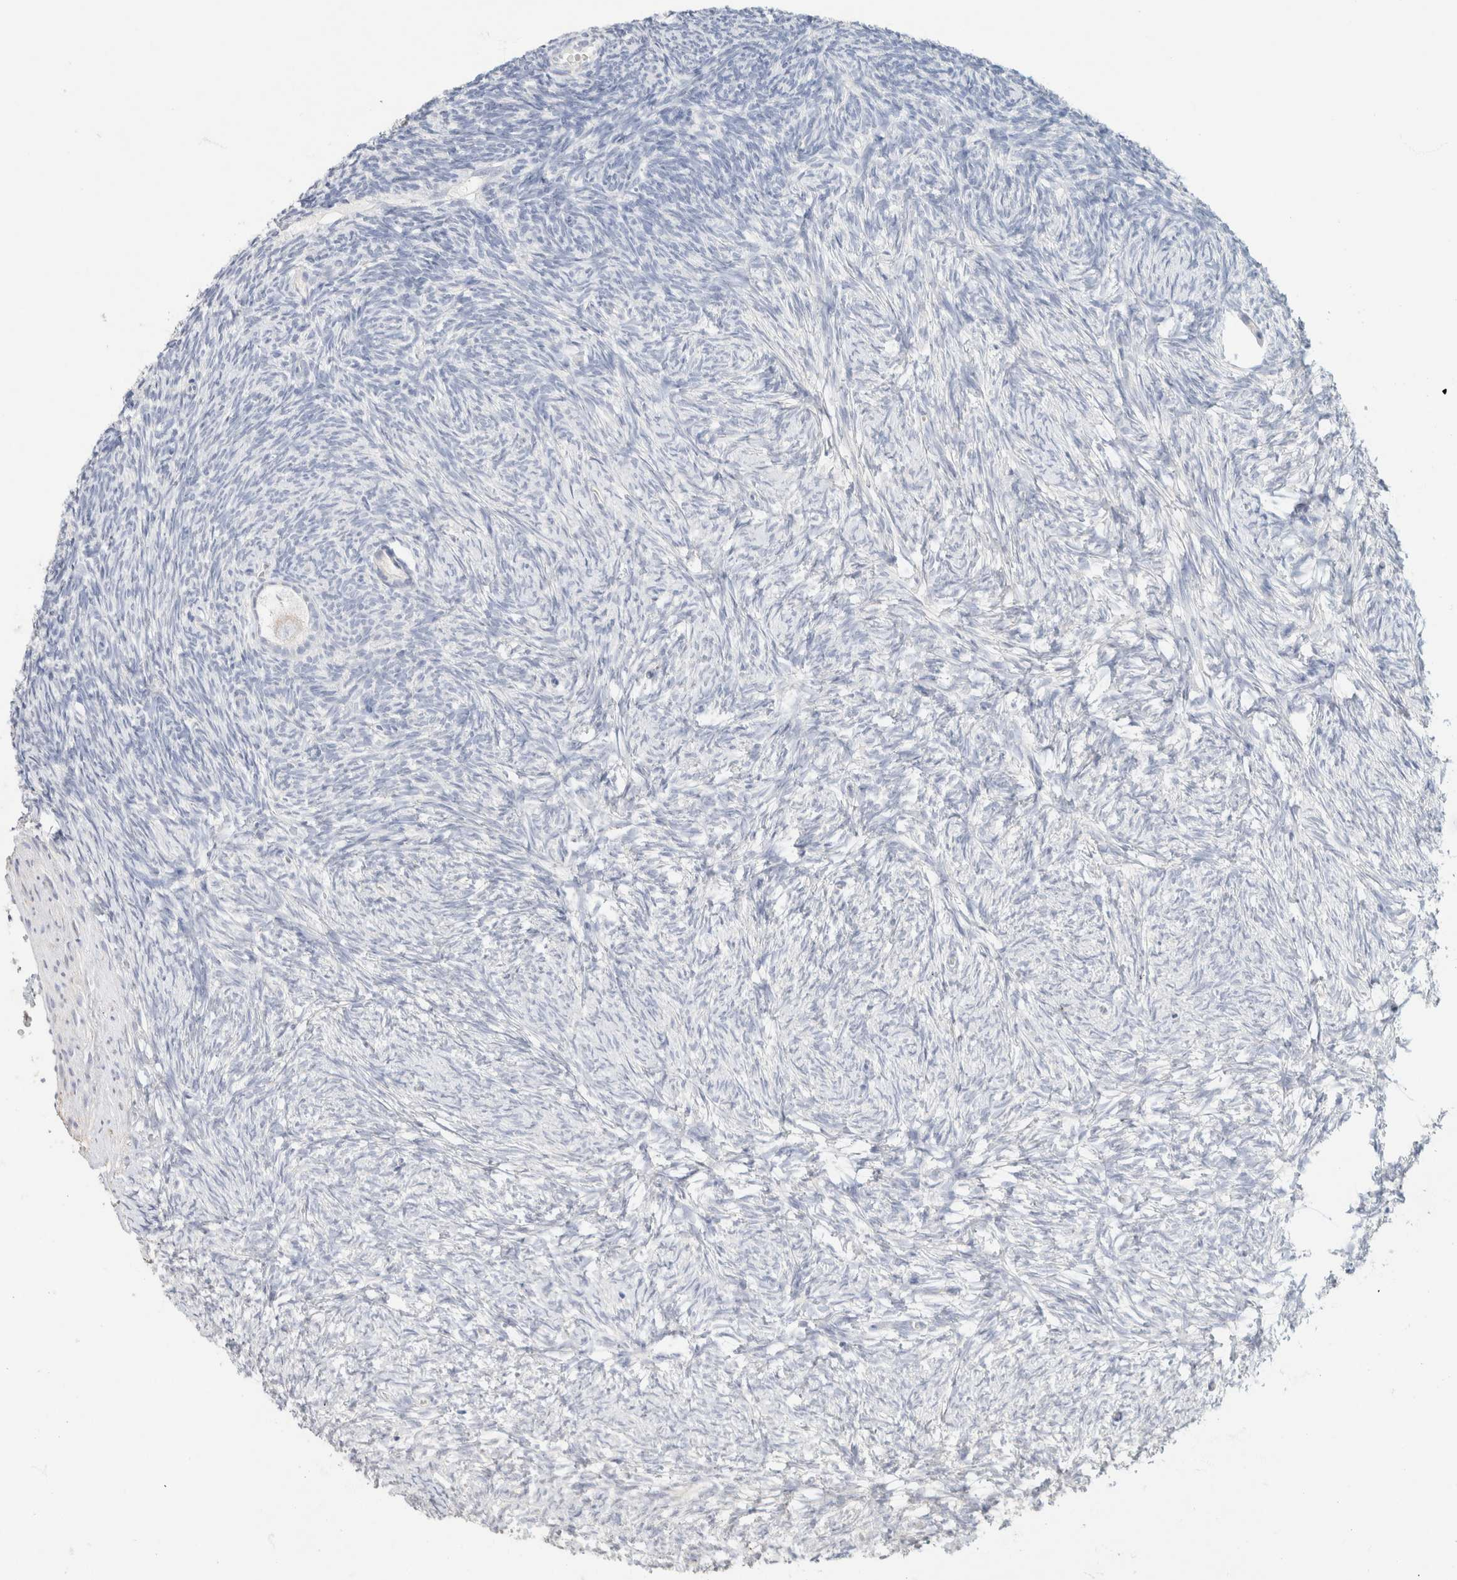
{"staining": {"intensity": "weak", "quantity": "<25%", "location": "cytoplasmic/membranous"}, "tissue": "ovary", "cell_type": "Follicle cells", "image_type": "normal", "snomed": [{"axis": "morphology", "description": "Normal tissue, NOS"}, {"axis": "topography", "description": "Ovary"}], "caption": "Immunohistochemical staining of normal ovary reveals no significant expression in follicle cells.", "gene": "CA12", "patient": {"sex": "female", "age": 34}}